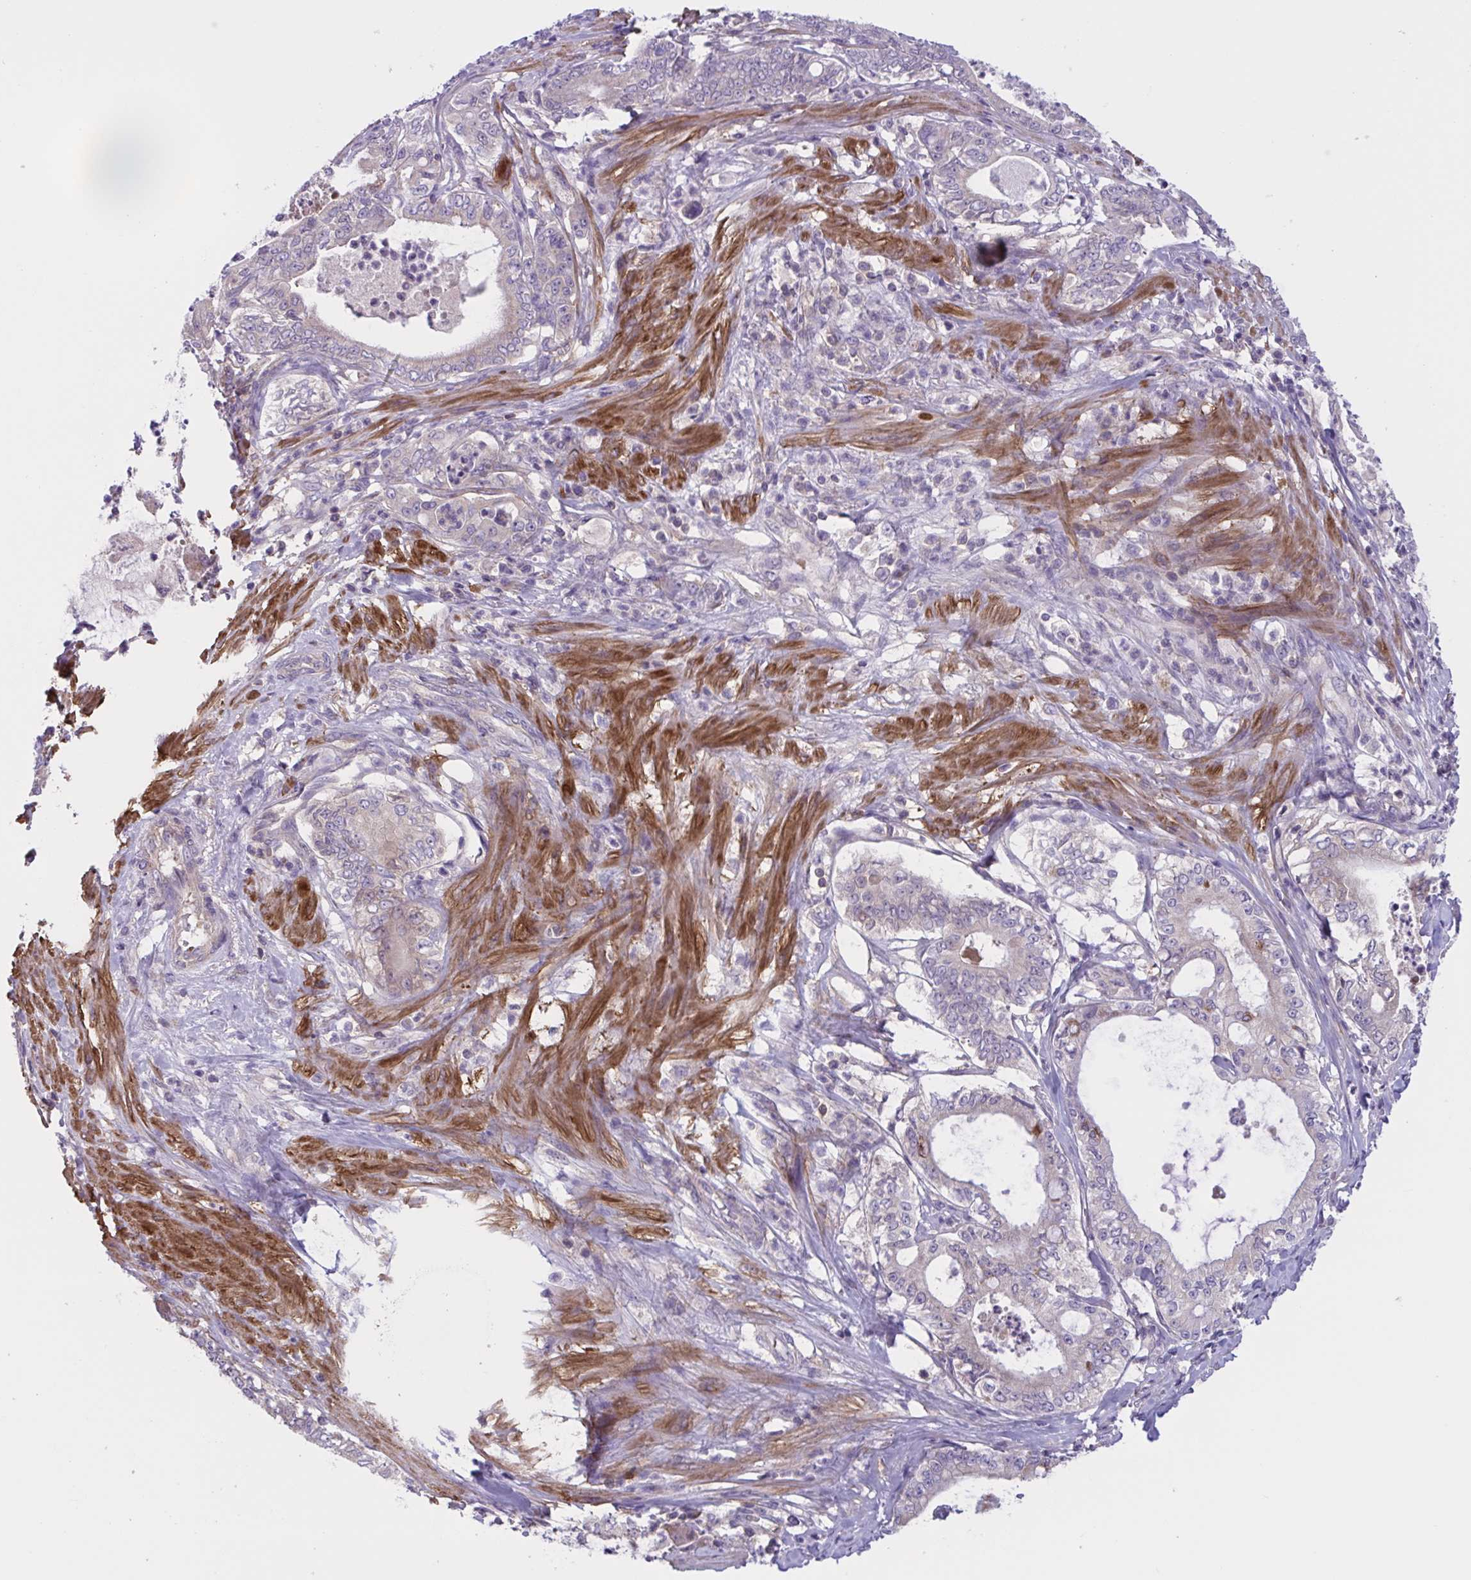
{"staining": {"intensity": "moderate", "quantity": "<25%", "location": "cytoplasmic/membranous"}, "tissue": "pancreatic cancer", "cell_type": "Tumor cells", "image_type": "cancer", "snomed": [{"axis": "morphology", "description": "Adenocarcinoma, NOS"}, {"axis": "topography", "description": "Pancreas"}], "caption": "DAB (3,3'-diaminobenzidine) immunohistochemical staining of pancreatic adenocarcinoma shows moderate cytoplasmic/membranous protein expression in about <25% of tumor cells.", "gene": "WNT9B", "patient": {"sex": "male", "age": 71}}